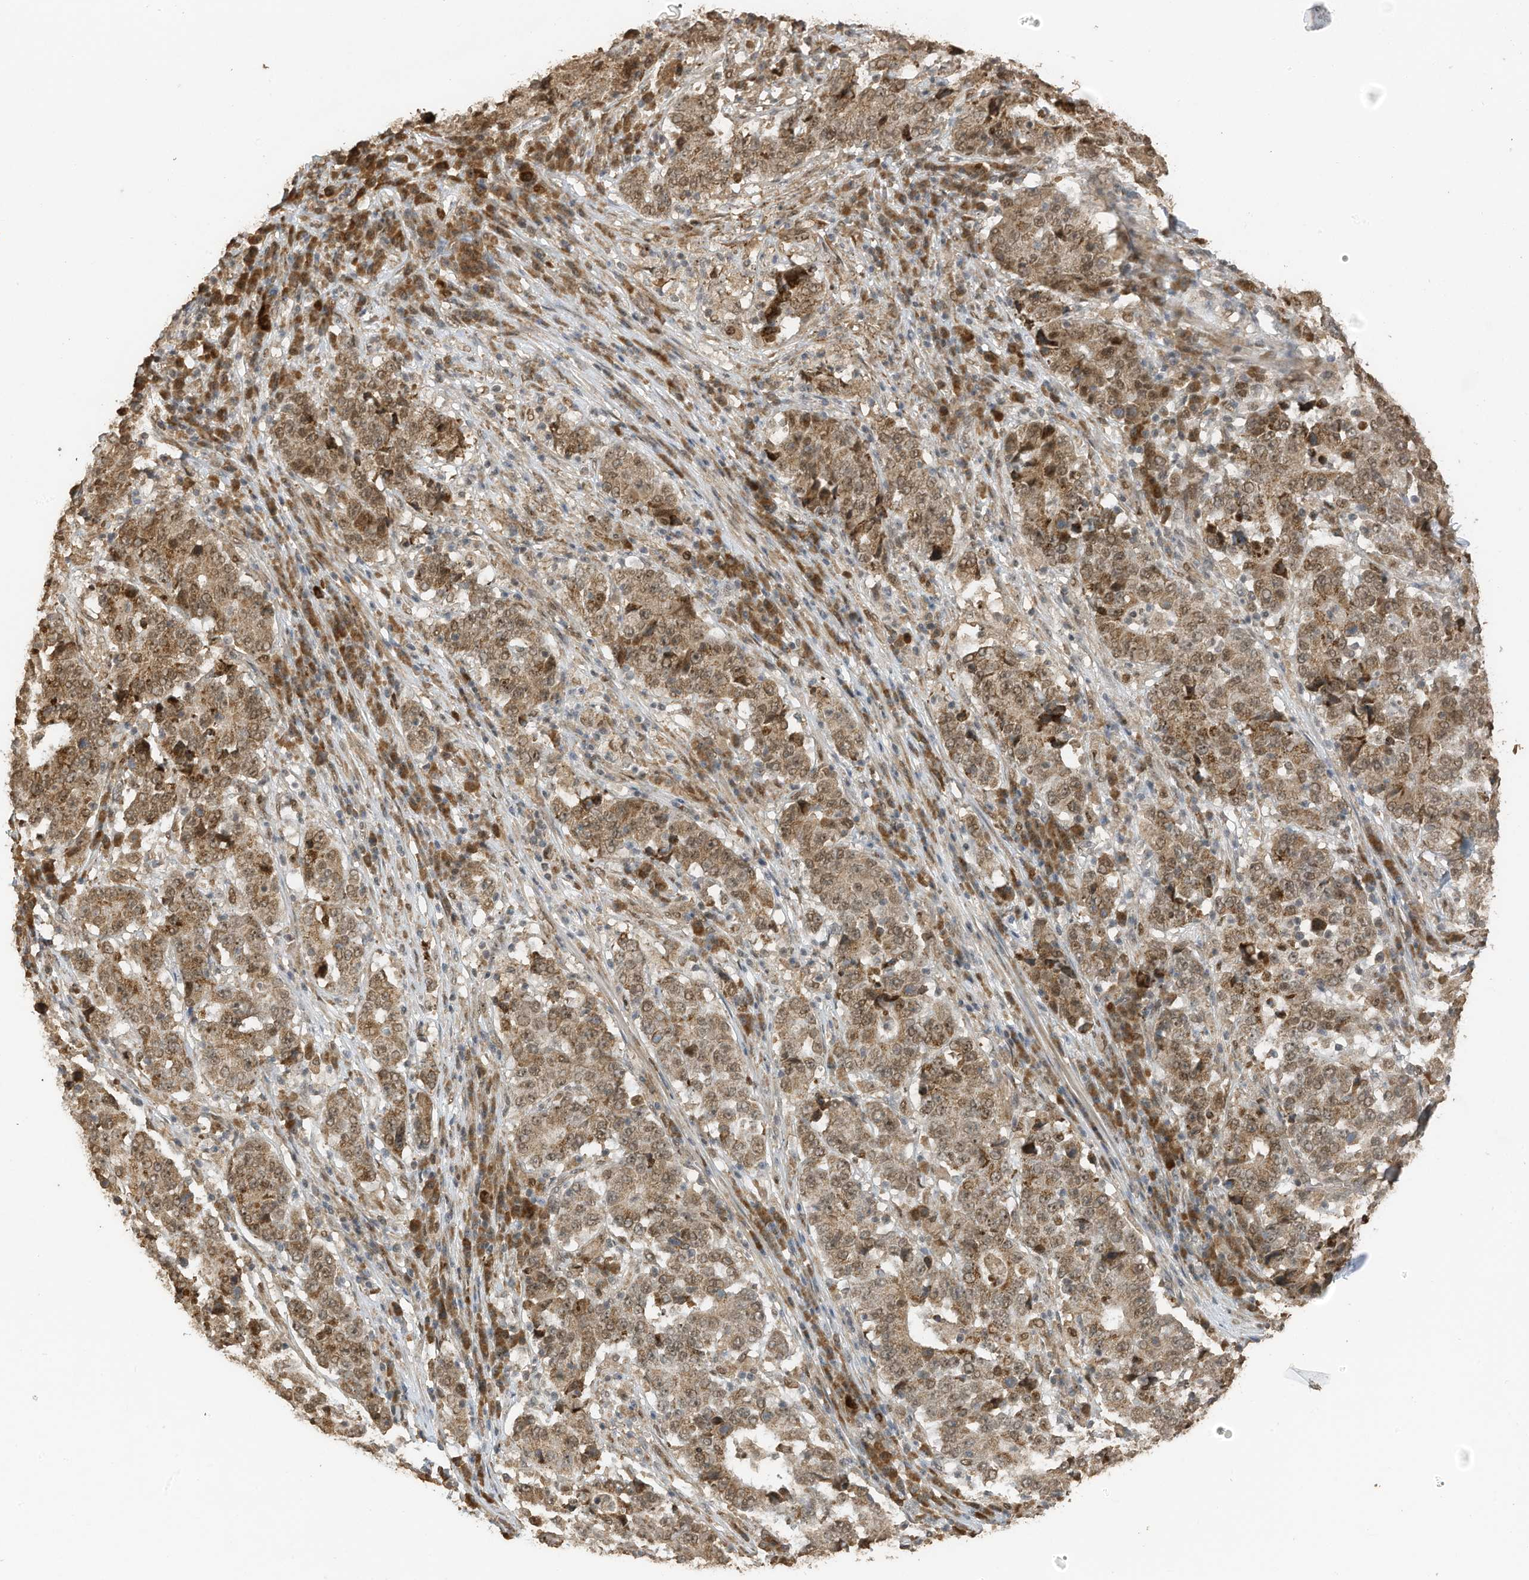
{"staining": {"intensity": "moderate", "quantity": ">75%", "location": "cytoplasmic/membranous,nuclear"}, "tissue": "stomach cancer", "cell_type": "Tumor cells", "image_type": "cancer", "snomed": [{"axis": "morphology", "description": "Adenocarcinoma, NOS"}, {"axis": "topography", "description": "Stomach"}], "caption": "Immunohistochemistry (IHC) of human stomach cancer (adenocarcinoma) reveals medium levels of moderate cytoplasmic/membranous and nuclear expression in approximately >75% of tumor cells.", "gene": "ERLEC1", "patient": {"sex": "male", "age": 59}}